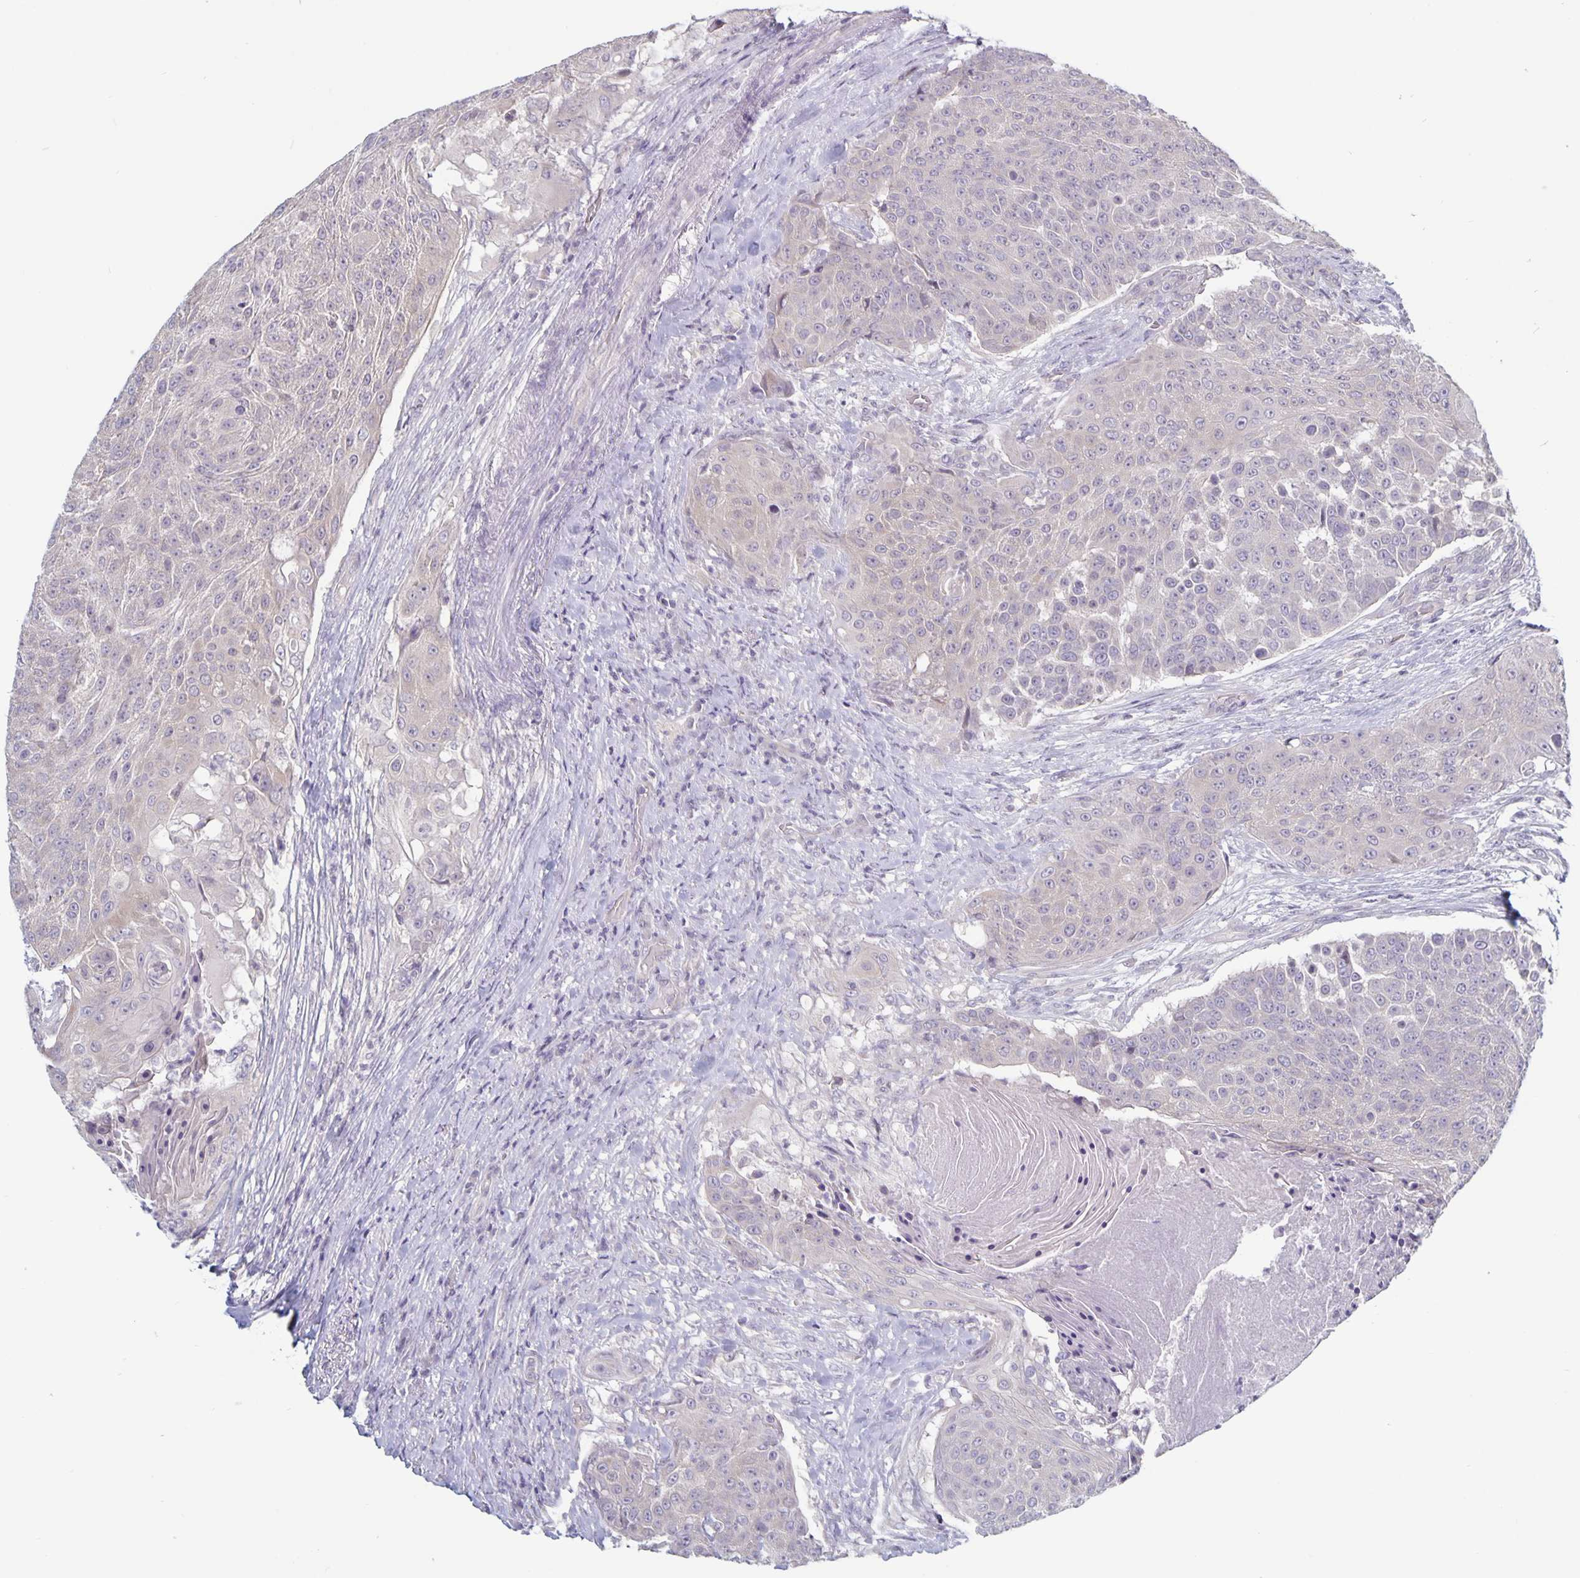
{"staining": {"intensity": "weak", "quantity": "<25%", "location": "cytoplasmic/membranous"}, "tissue": "urothelial cancer", "cell_type": "Tumor cells", "image_type": "cancer", "snomed": [{"axis": "morphology", "description": "Urothelial carcinoma, High grade"}, {"axis": "topography", "description": "Urinary bladder"}], "caption": "Urothelial carcinoma (high-grade) was stained to show a protein in brown. There is no significant positivity in tumor cells.", "gene": "PLCB3", "patient": {"sex": "female", "age": 63}}